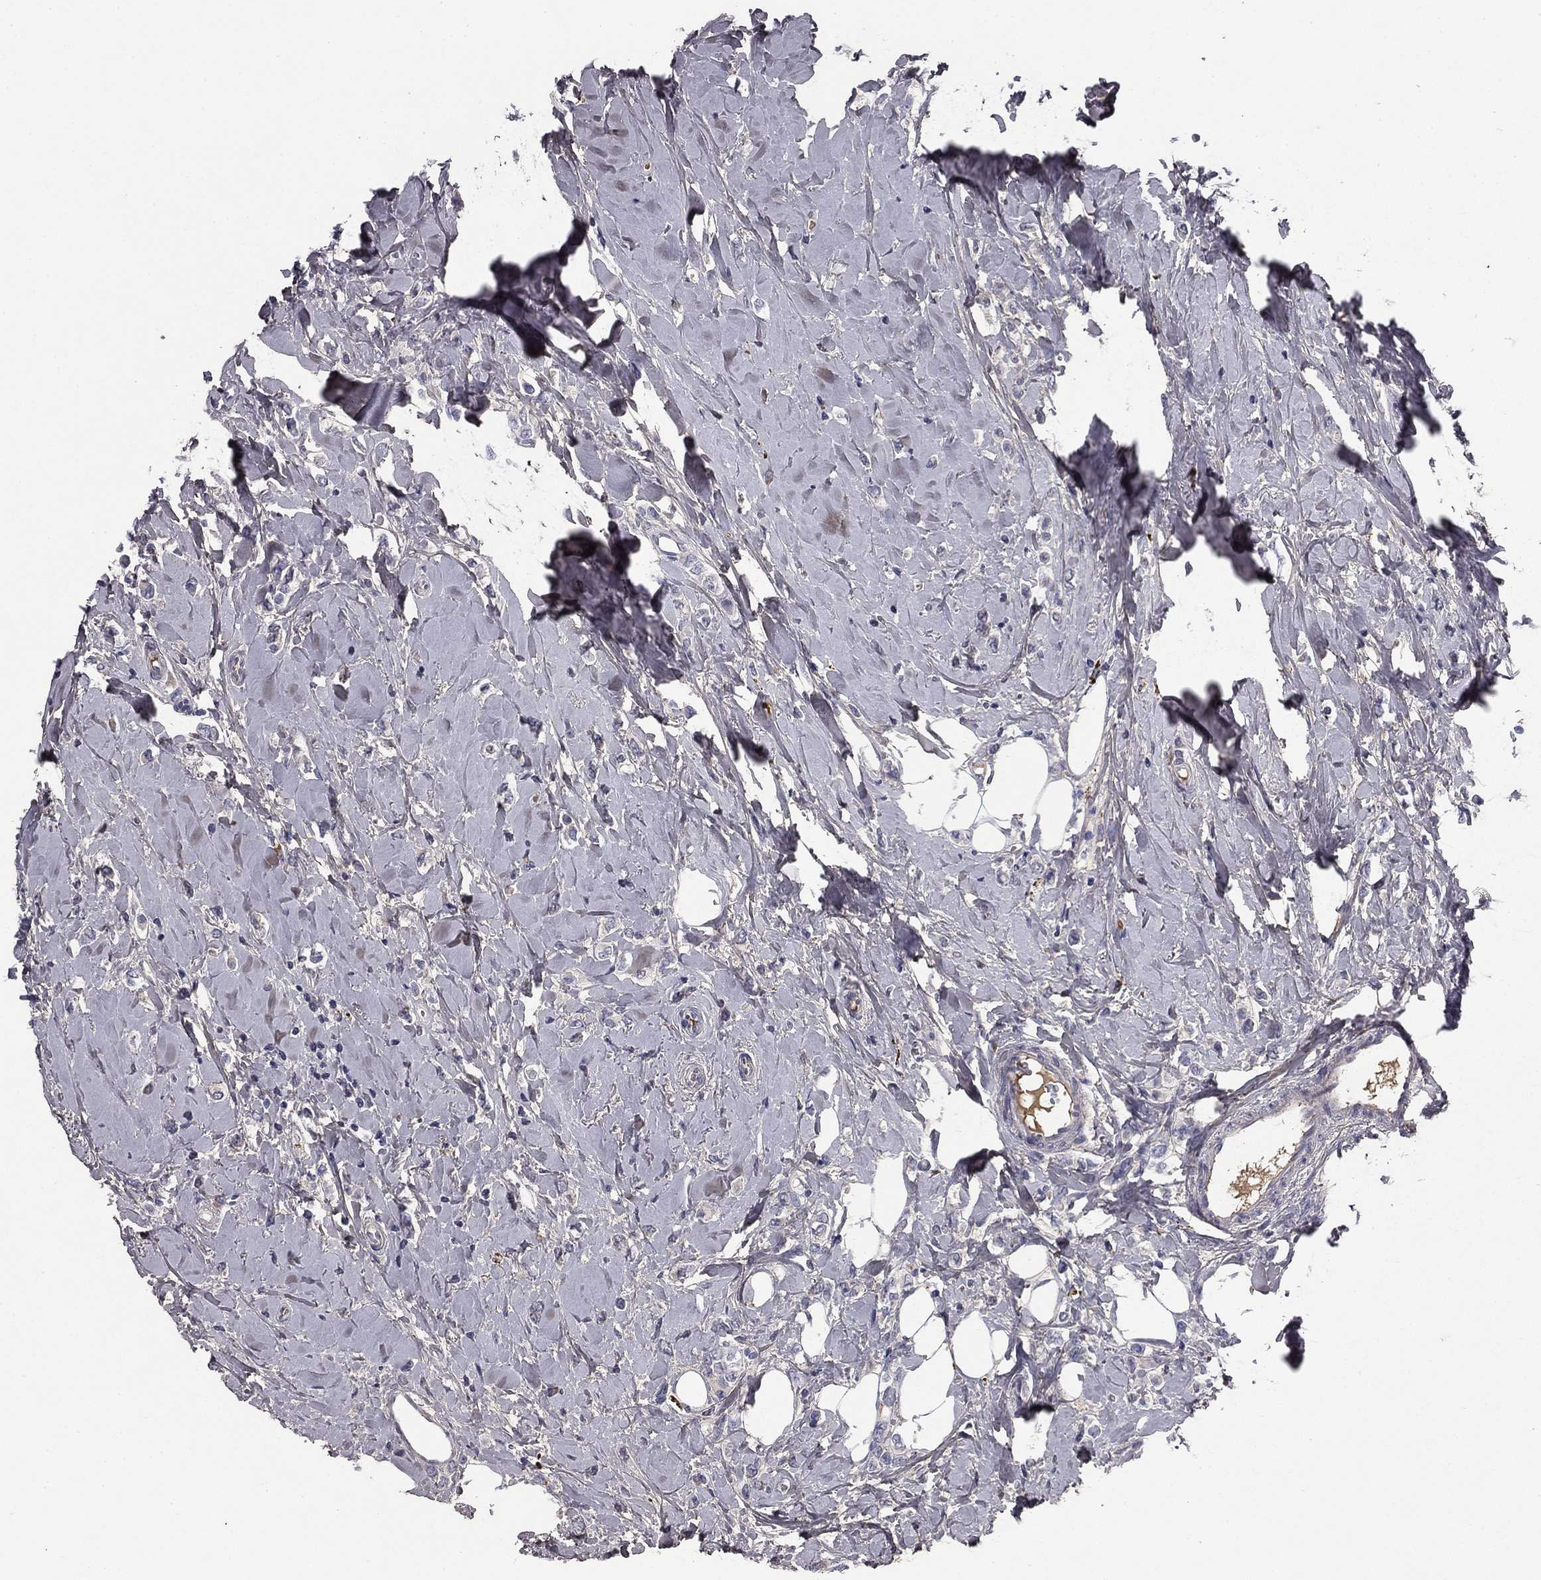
{"staining": {"intensity": "negative", "quantity": "none", "location": "none"}, "tissue": "breast cancer", "cell_type": "Tumor cells", "image_type": "cancer", "snomed": [{"axis": "morphology", "description": "Lobular carcinoma"}, {"axis": "topography", "description": "Breast"}], "caption": "Breast lobular carcinoma stained for a protein using immunohistochemistry displays no positivity tumor cells.", "gene": "COL2A1", "patient": {"sex": "female", "age": 66}}